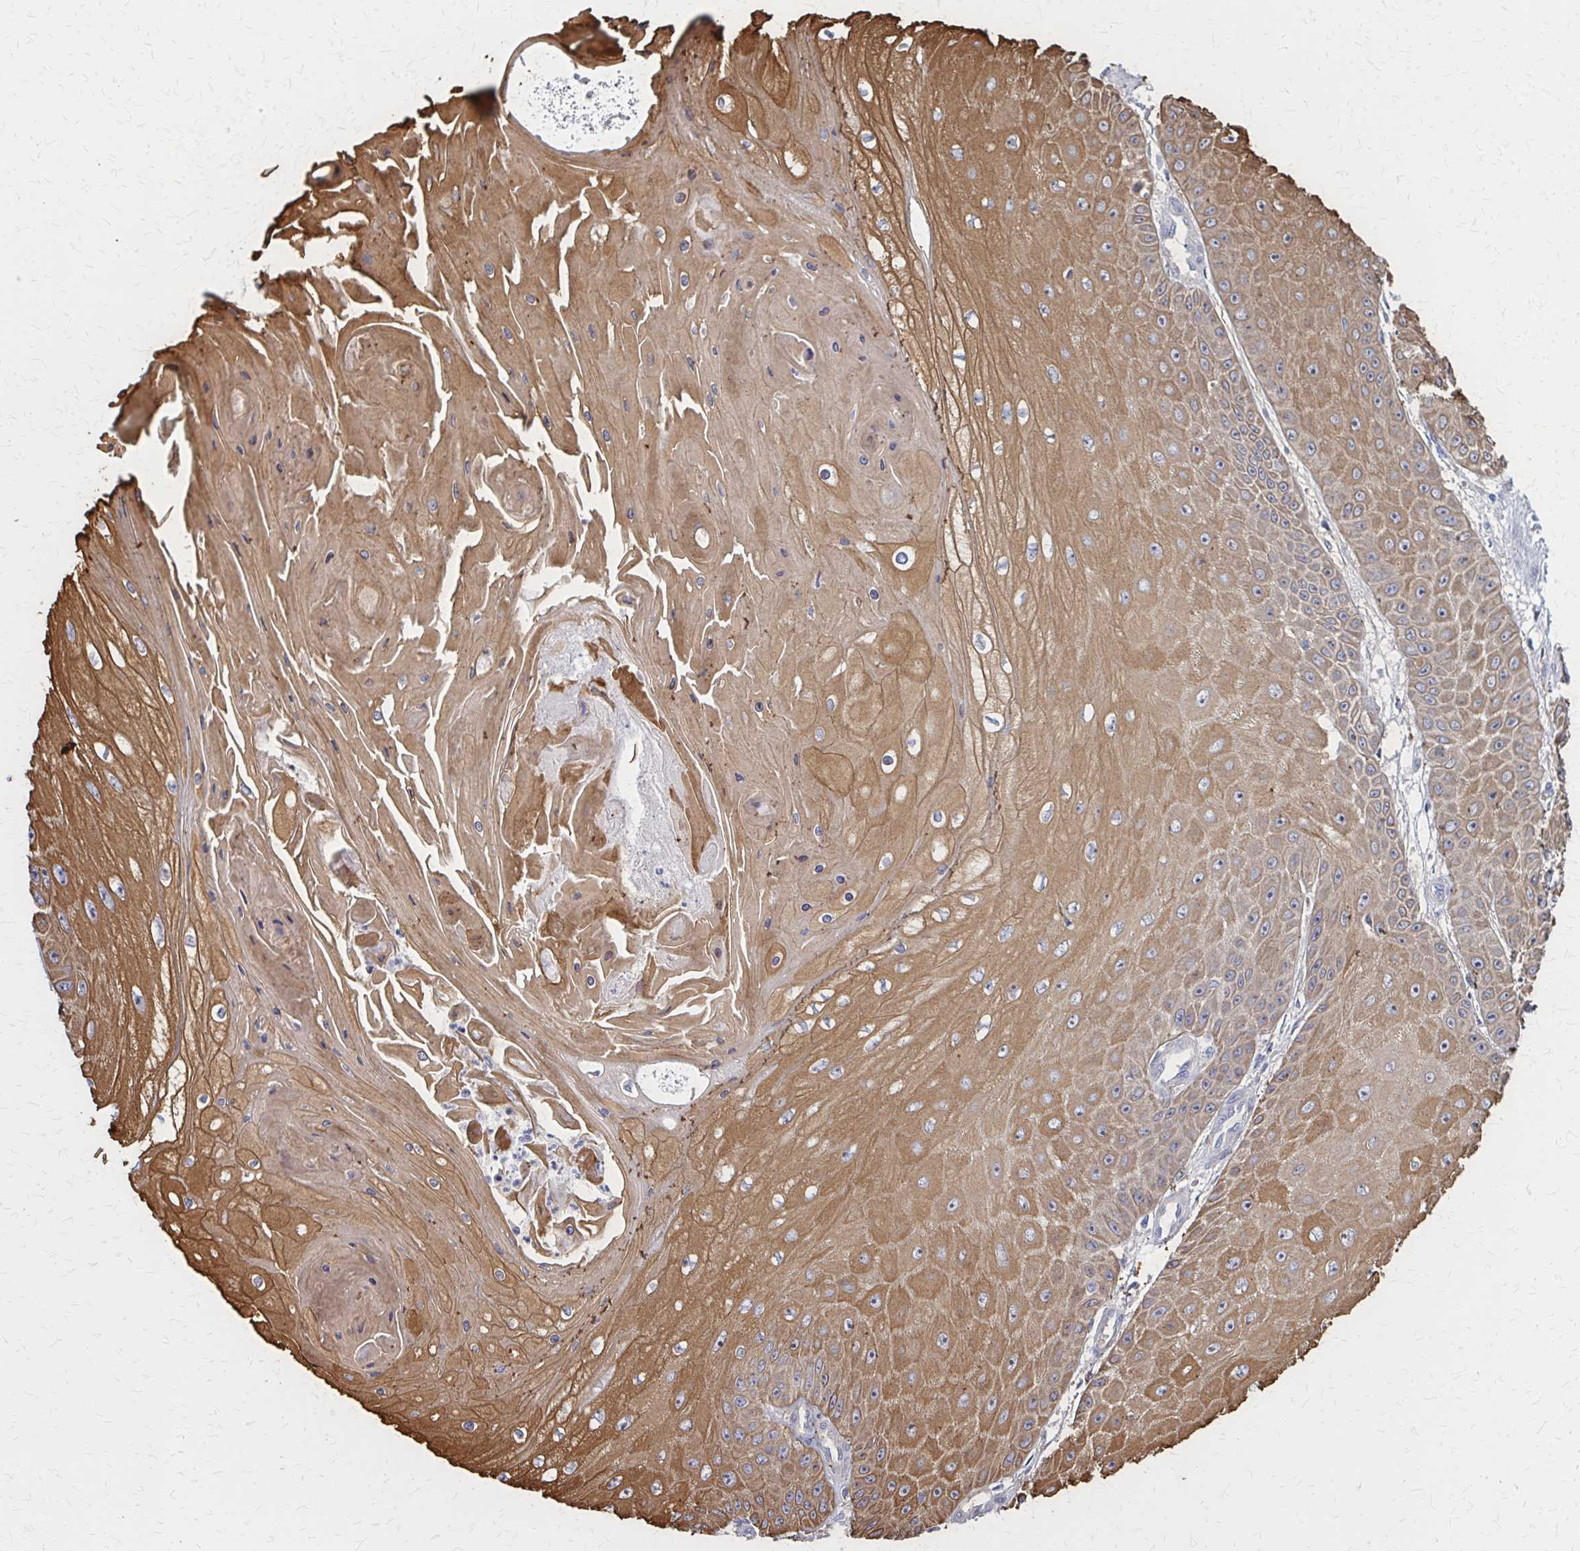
{"staining": {"intensity": "moderate", "quantity": ">75%", "location": "cytoplasmic/membranous"}, "tissue": "skin cancer", "cell_type": "Tumor cells", "image_type": "cancer", "snomed": [{"axis": "morphology", "description": "Squamous cell carcinoma, NOS"}, {"axis": "topography", "description": "Skin"}], "caption": "Immunohistochemistry (IHC) staining of skin cancer (squamous cell carcinoma), which exhibits medium levels of moderate cytoplasmic/membranous expression in about >75% of tumor cells indicating moderate cytoplasmic/membranous protein expression. The staining was performed using DAB (3,3'-diaminobenzidine) (brown) for protein detection and nuclei were counterstained in hematoxylin (blue).", "gene": "GLYATL2", "patient": {"sex": "male", "age": 70}}